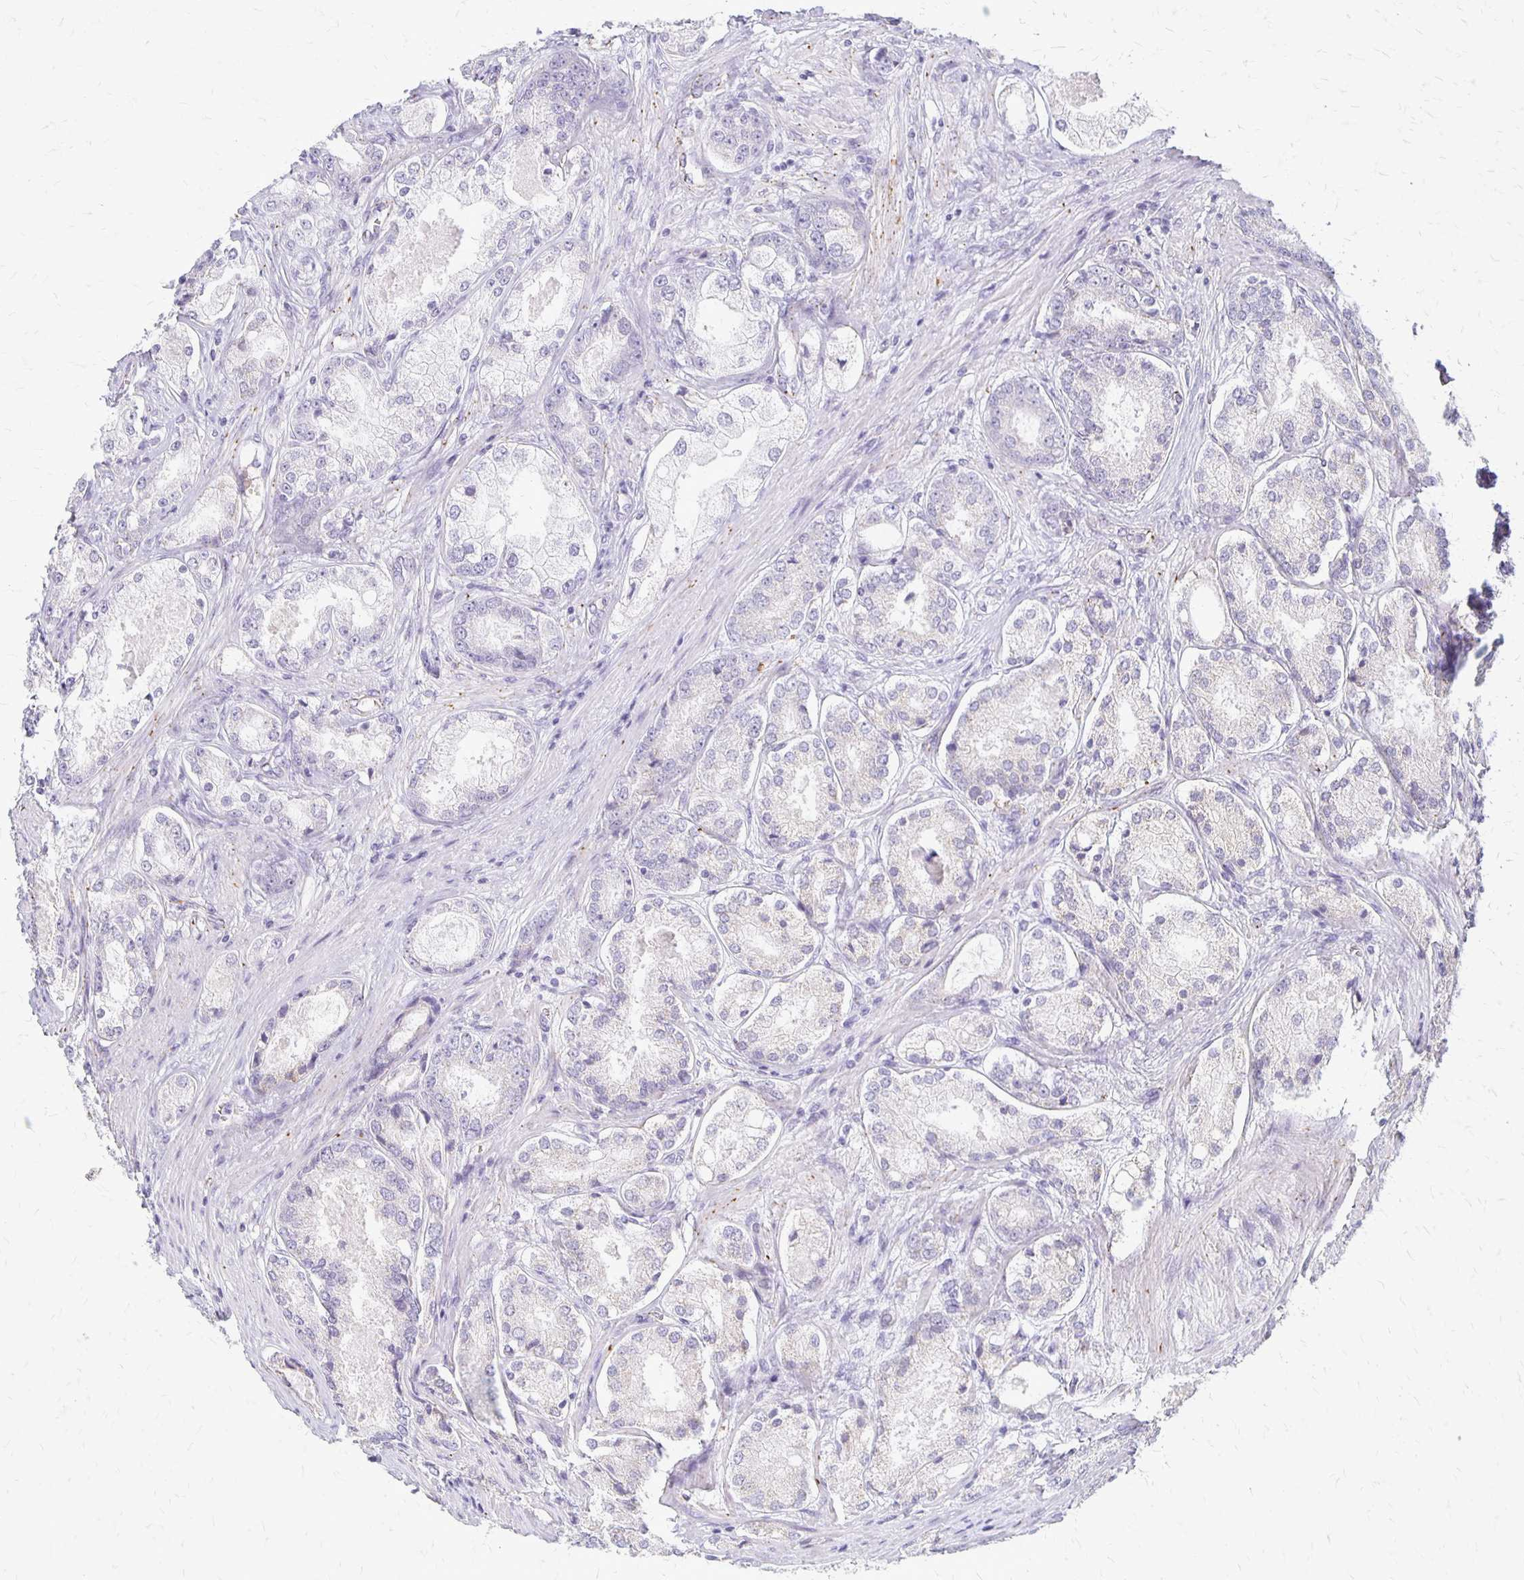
{"staining": {"intensity": "negative", "quantity": "none", "location": "none"}, "tissue": "prostate cancer", "cell_type": "Tumor cells", "image_type": "cancer", "snomed": [{"axis": "morphology", "description": "Adenocarcinoma, Low grade"}, {"axis": "topography", "description": "Prostate"}], "caption": "IHC of prostate cancer (low-grade adenocarcinoma) demonstrates no staining in tumor cells. (DAB IHC with hematoxylin counter stain).", "gene": "RHOC", "patient": {"sex": "male", "age": 68}}